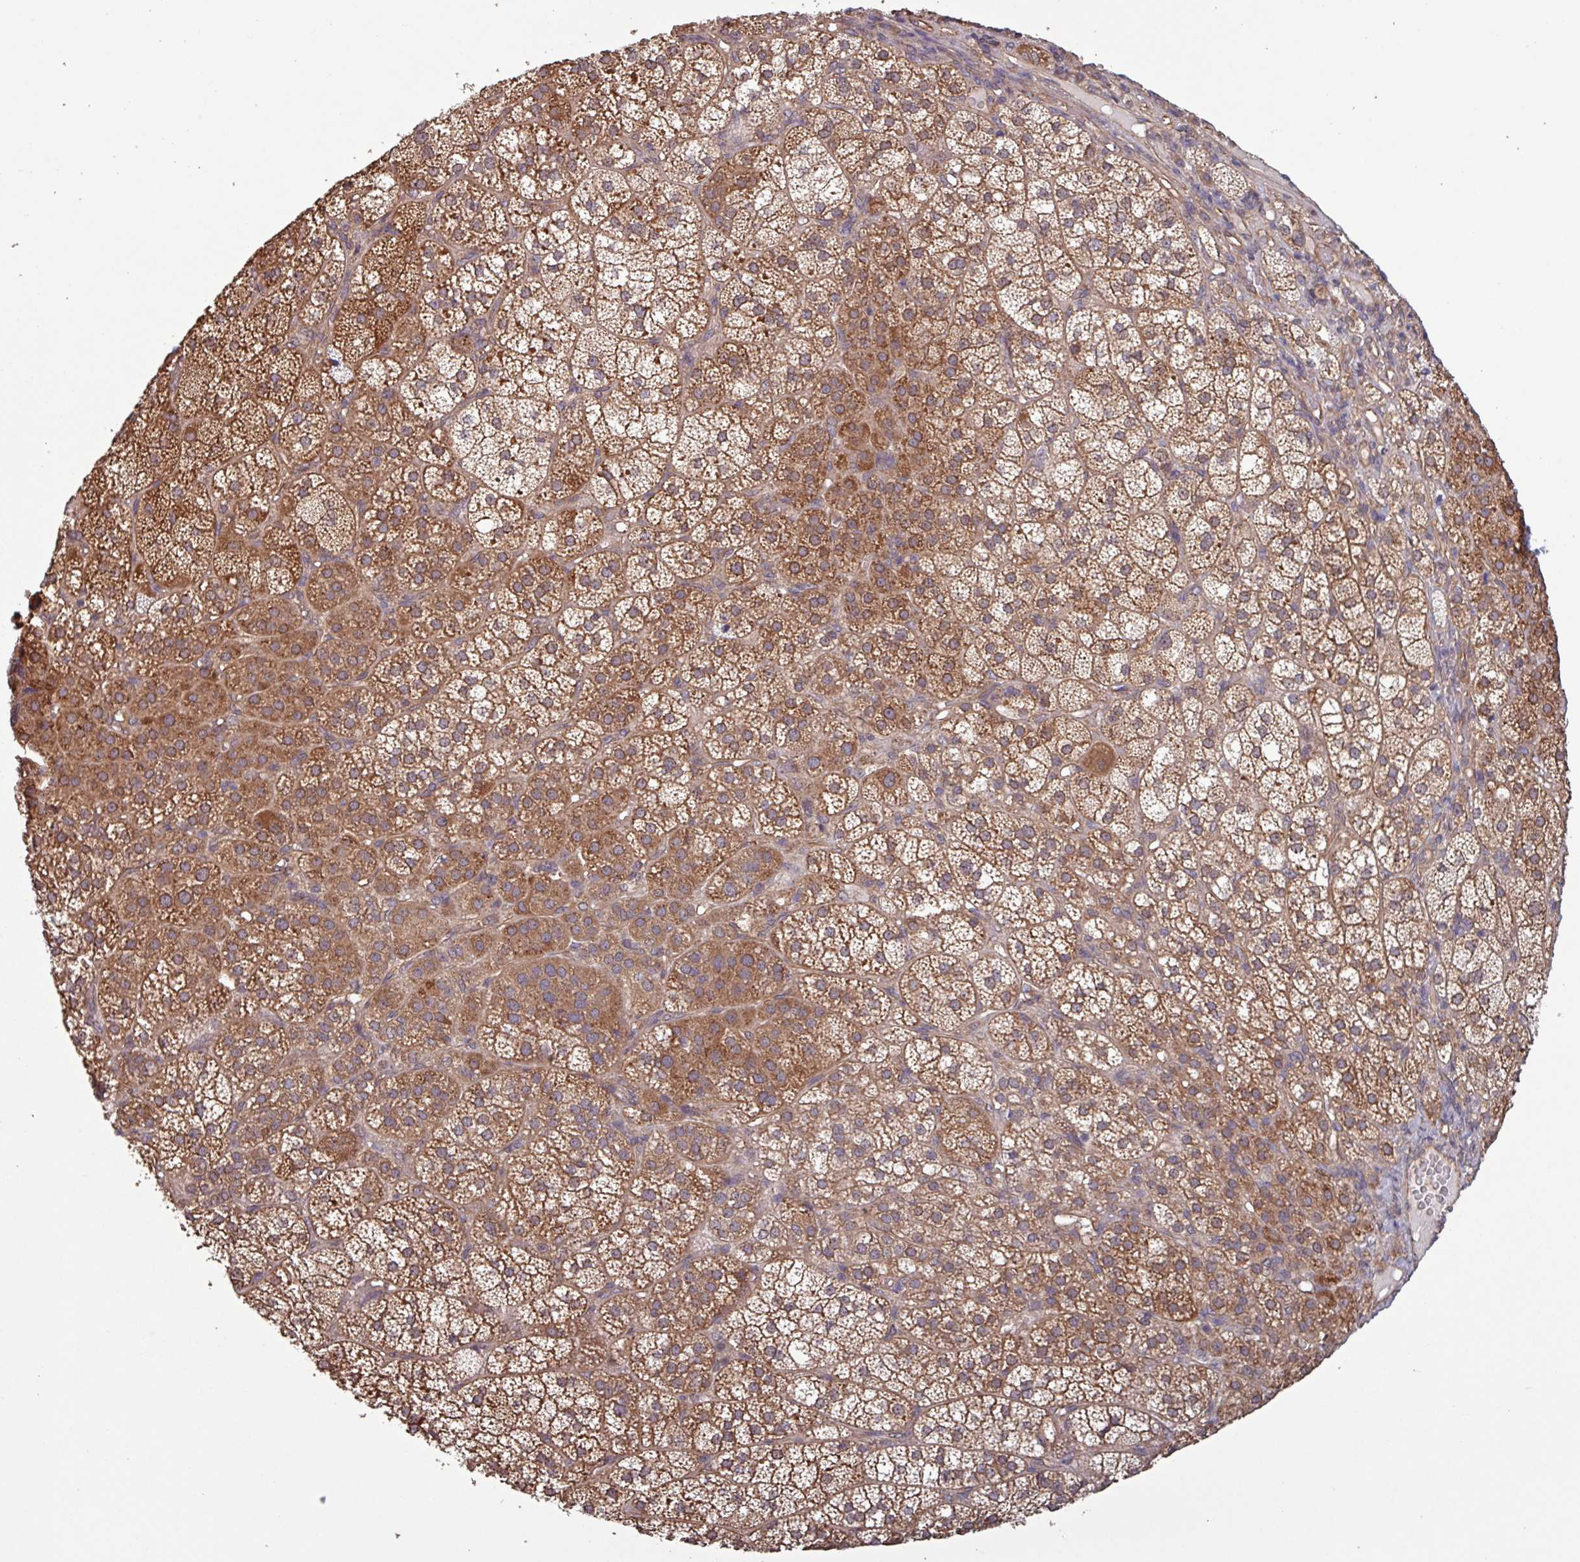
{"staining": {"intensity": "moderate", "quantity": ">75%", "location": "cytoplasmic/membranous"}, "tissue": "adrenal gland", "cell_type": "Glandular cells", "image_type": "normal", "snomed": [{"axis": "morphology", "description": "Normal tissue, NOS"}, {"axis": "topography", "description": "Adrenal gland"}], "caption": "Immunohistochemical staining of benign human adrenal gland displays >75% levels of moderate cytoplasmic/membranous protein staining in about >75% of glandular cells.", "gene": "TRABD2A", "patient": {"sex": "female", "age": 60}}